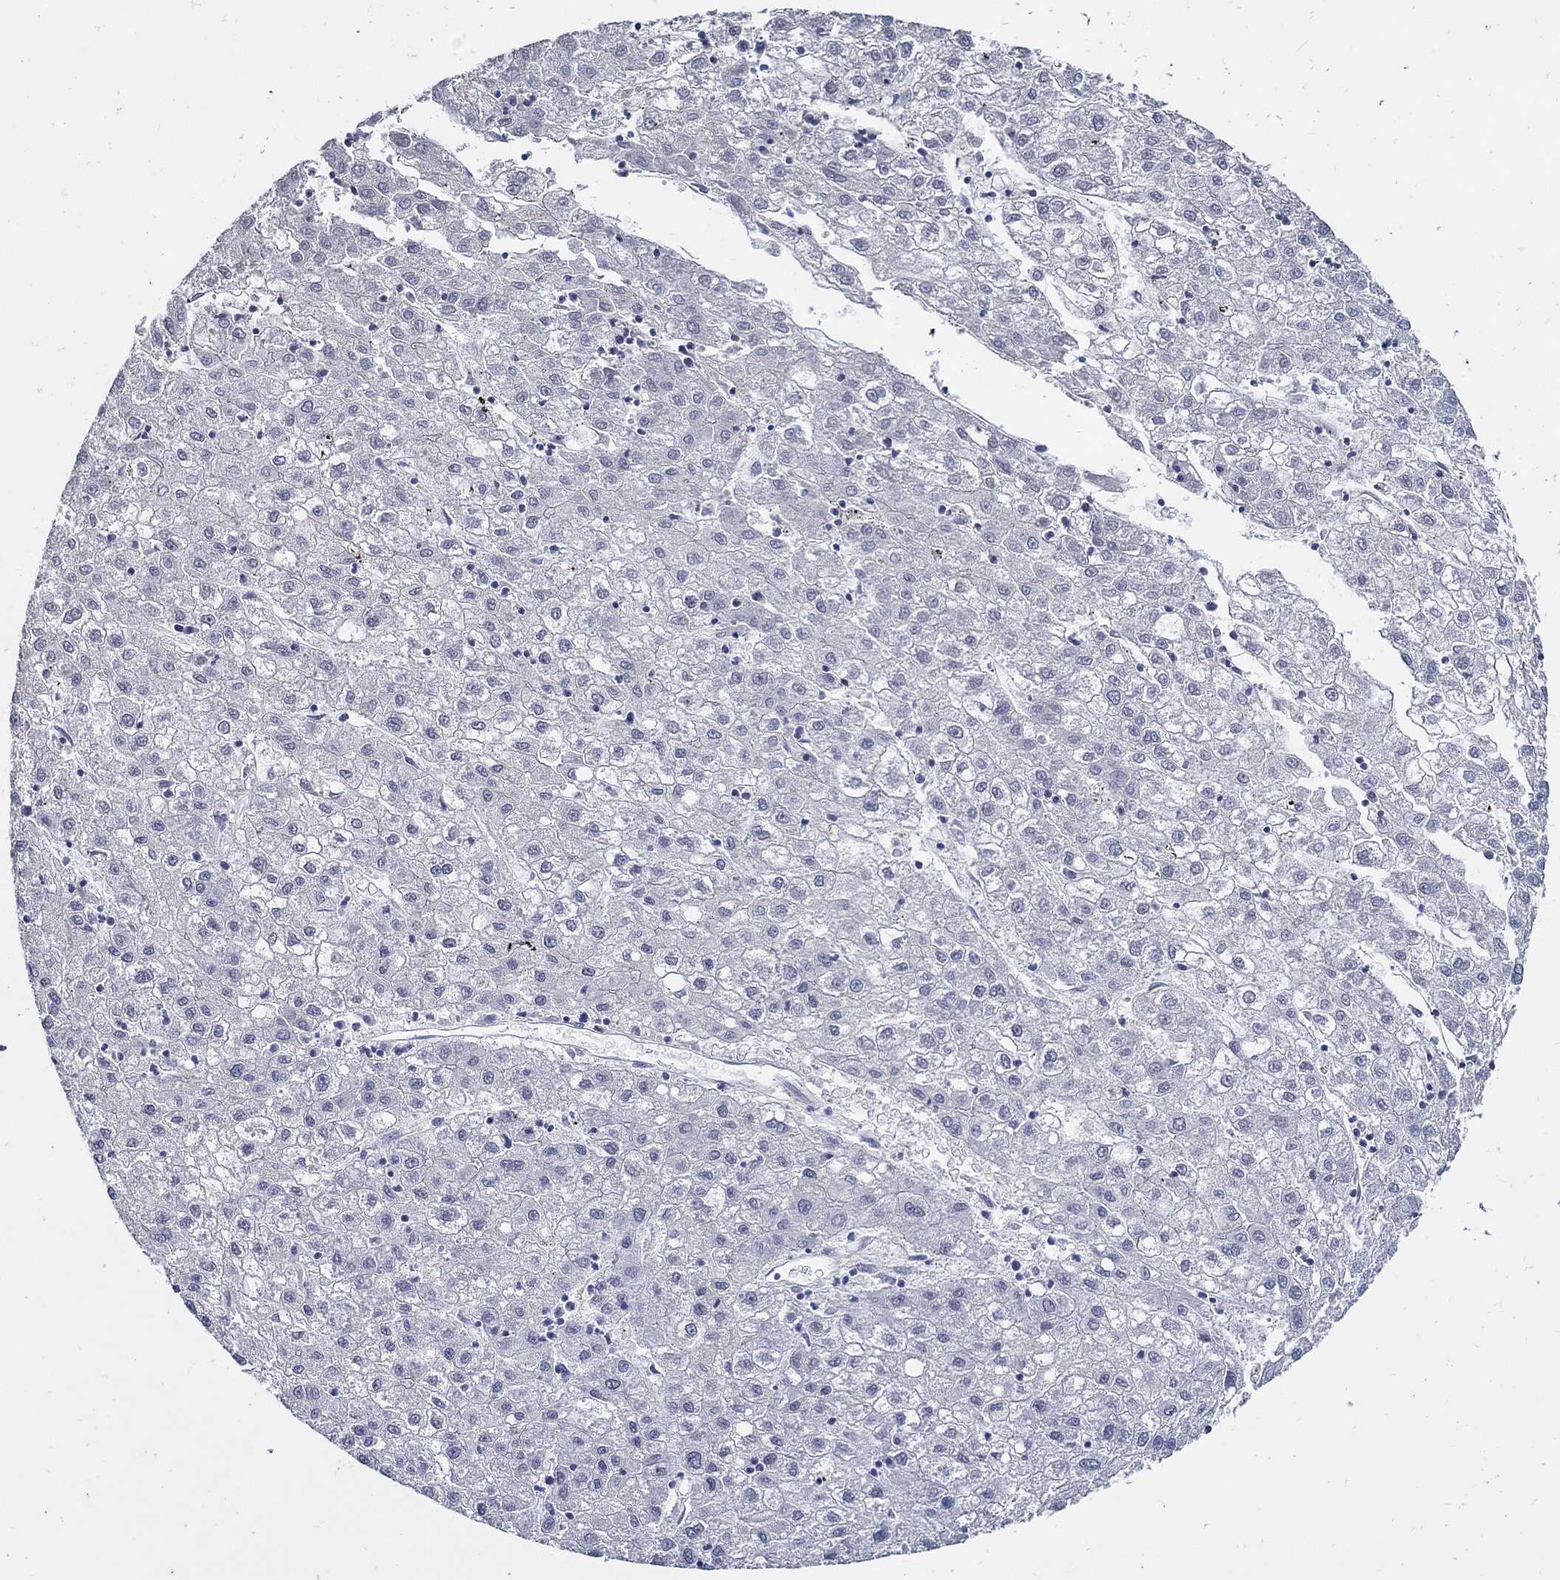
{"staining": {"intensity": "negative", "quantity": "none", "location": "none"}, "tissue": "liver cancer", "cell_type": "Tumor cells", "image_type": "cancer", "snomed": [{"axis": "morphology", "description": "Carcinoma, Hepatocellular, NOS"}, {"axis": "topography", "description": "Liver"}], "caption": "Immunohistochemical staining of liver cancer demonstrates no significant staining in tumor cells.", "gene": "USP29", "patient": {"sex": "male", "age": 72}}